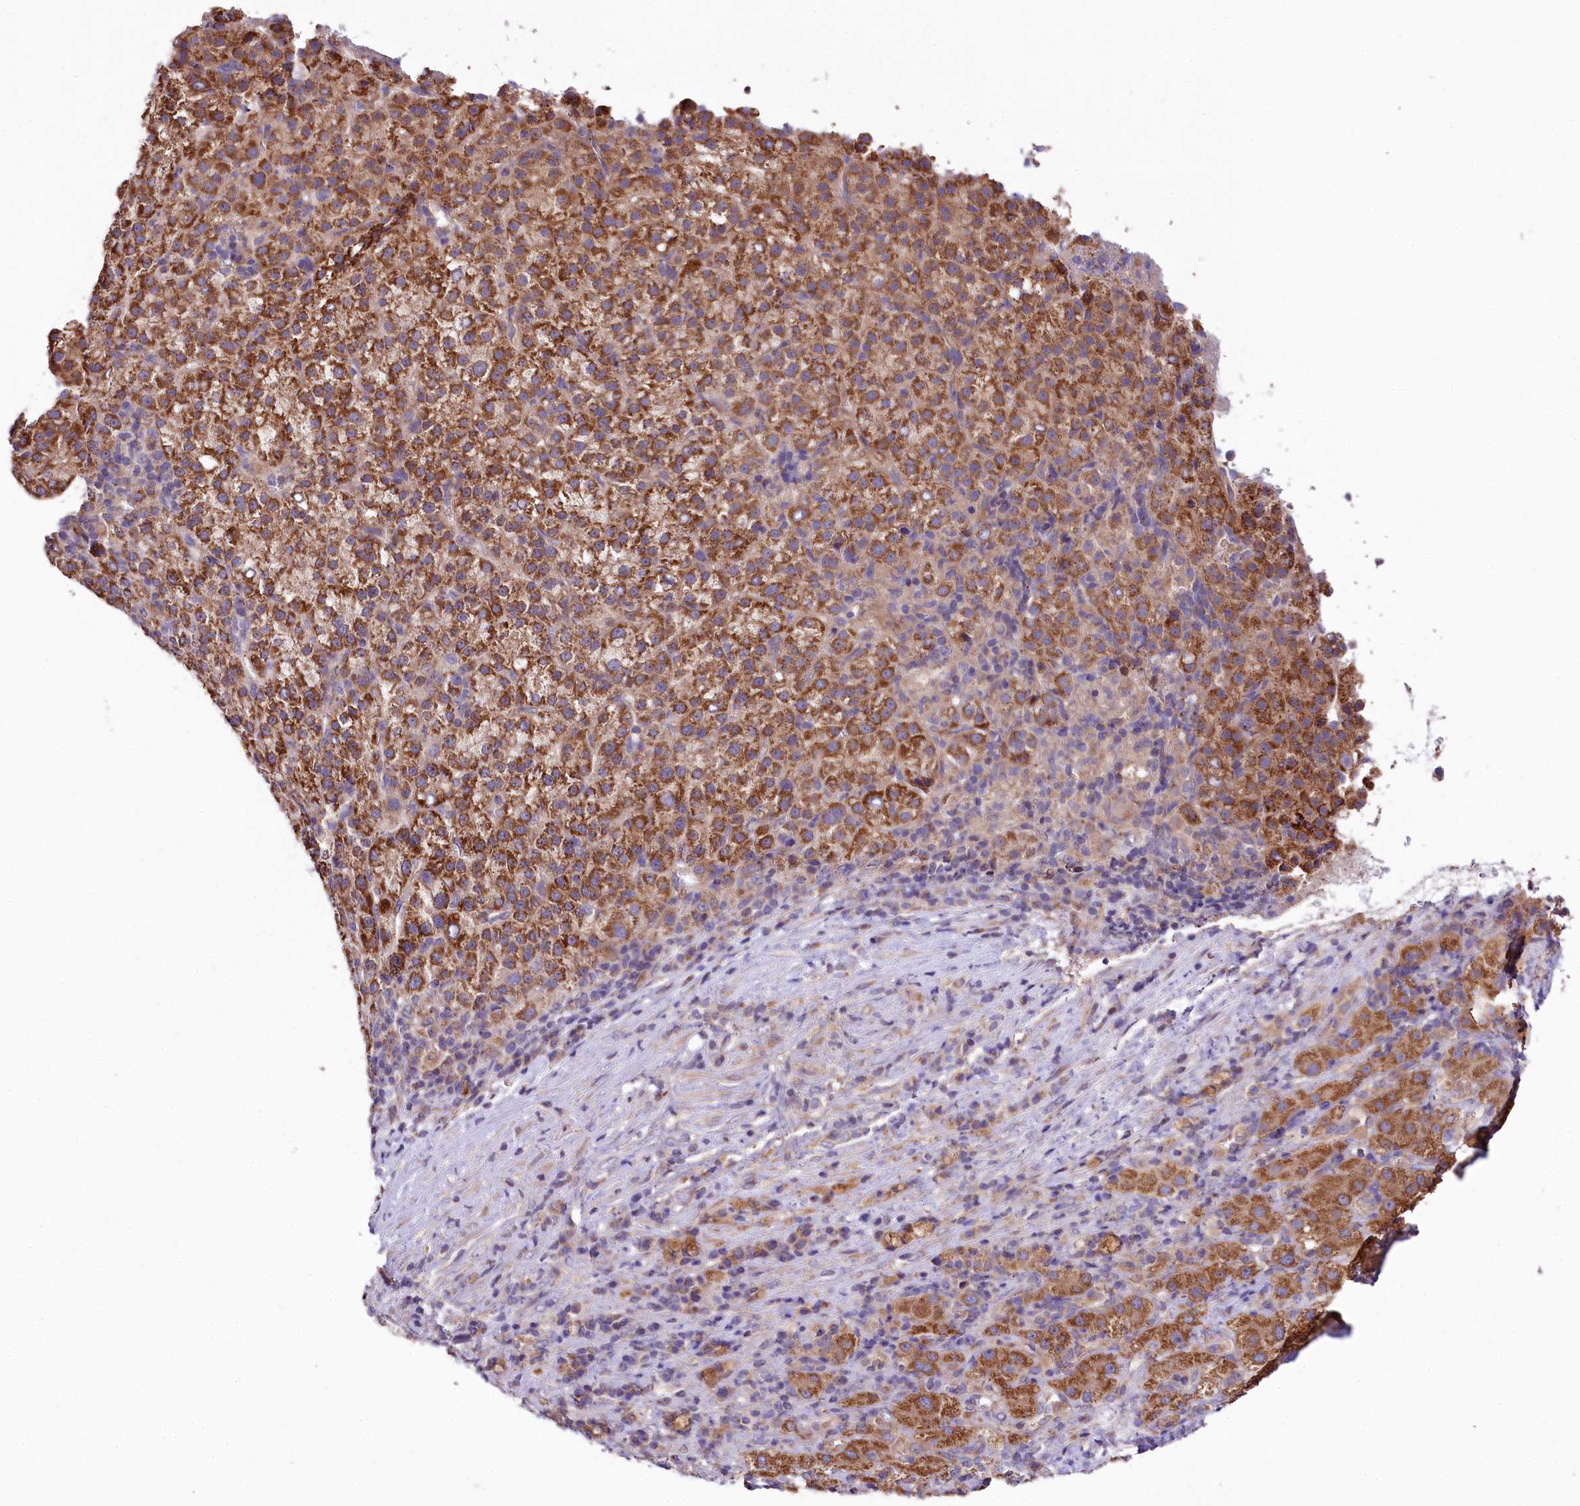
{"staining": {"intensity": "strong", "quantity": ">75%", "location": "cytoplasmic/membranous"}, "tissue": "liver cancer", "cell_type": "Tumor cells", "image_type": "cancer", "snomed": [{"axis": "morphology", "description": "Carcinoma, Hepatocellular, NOS"}, {"axis": "topography", "description": "Liver"}], "caption": "A brown stain highlights strong cytoplasmic/membranous expression of a protein in liver hepatocellular carcinoma tumor cells.", "gene": "ZNF45", "patient": {"sex": "female", "age": 58}}